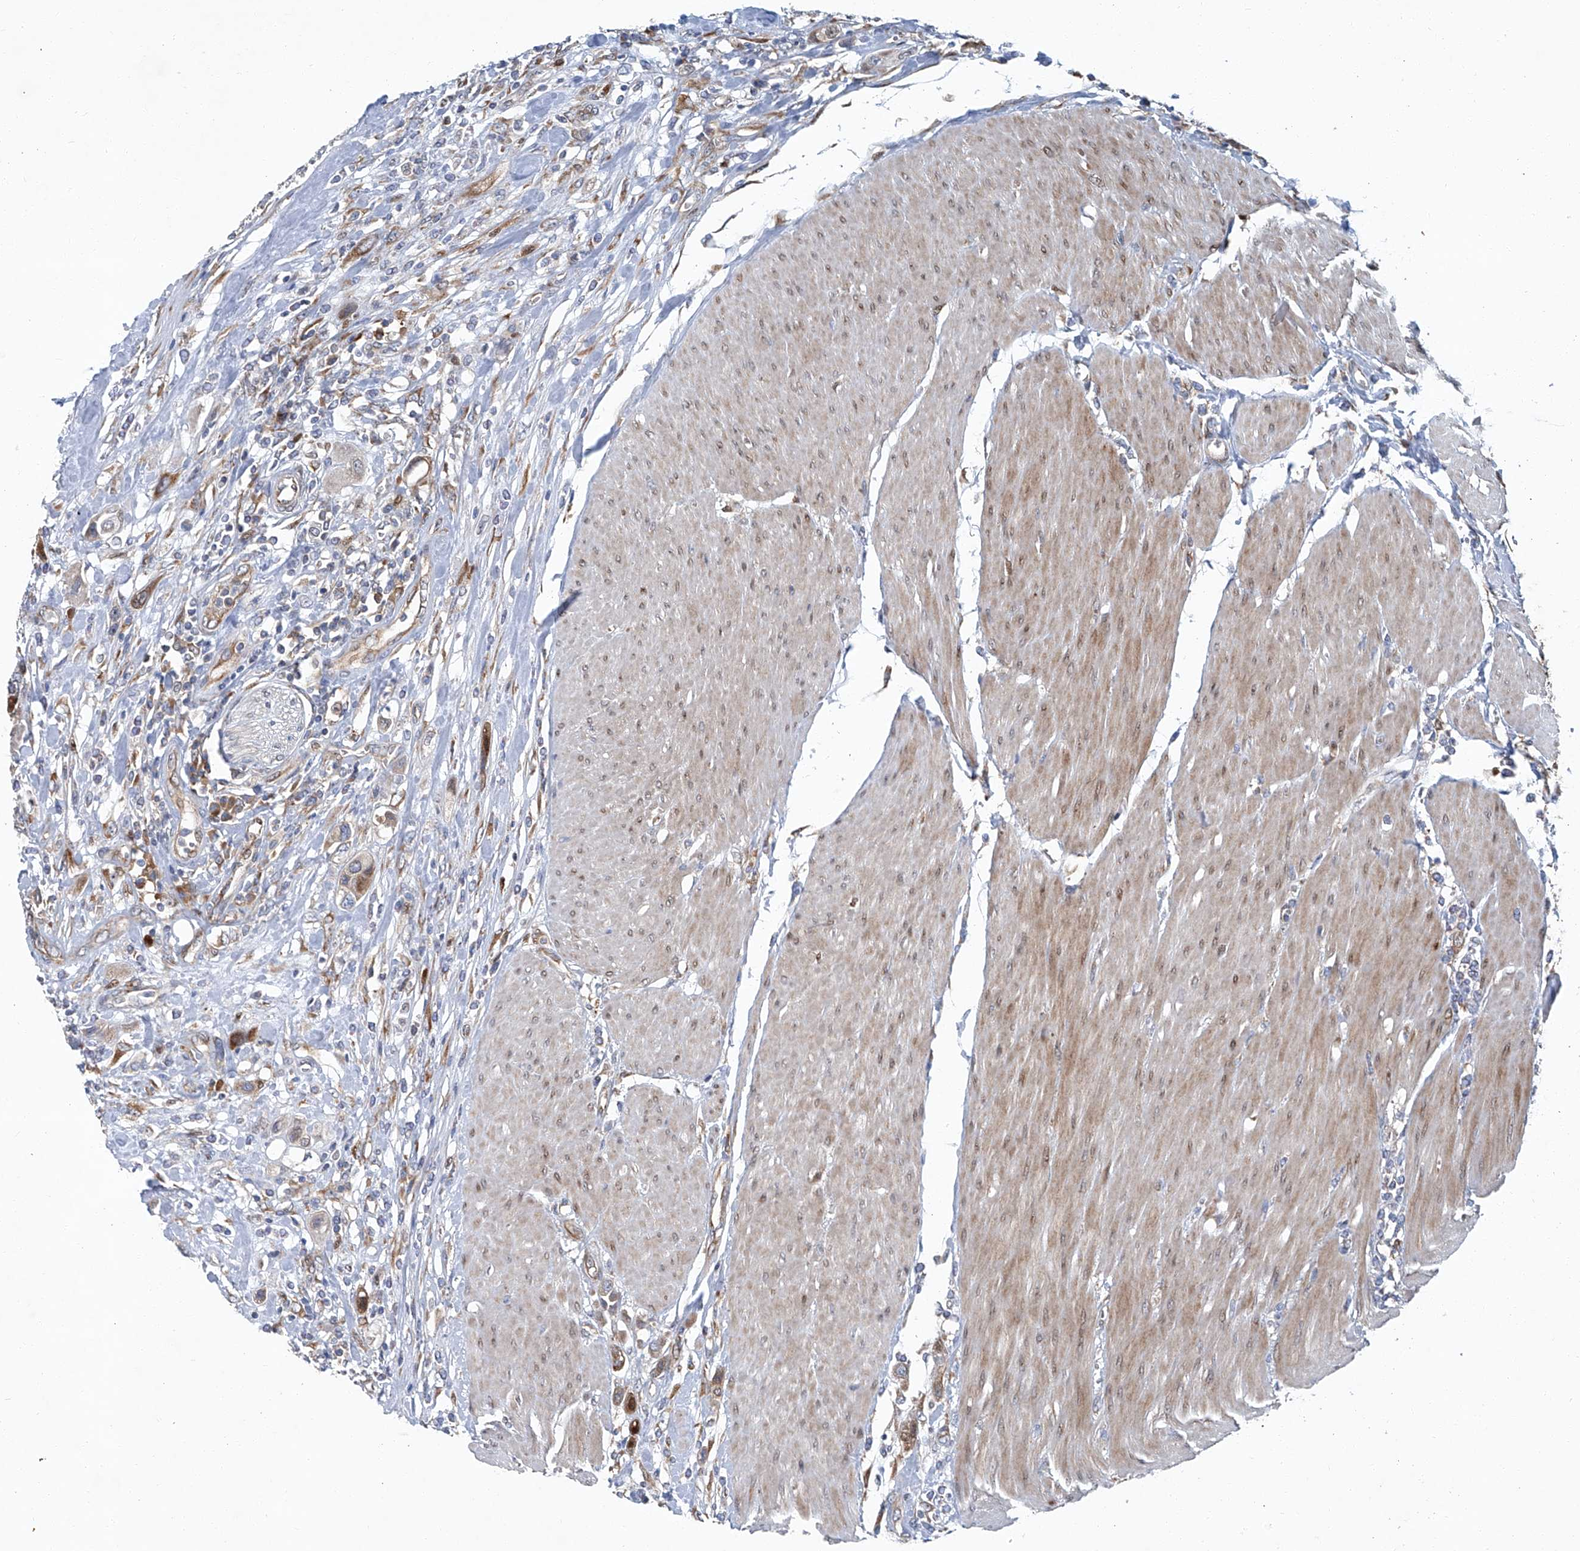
{"staining": {"intensity": "moderate", "quantity": "25%-75%", "location": "cytoplasmic/membranous"}, "tissue": "urothelial cancer", "cell_type": "Tumor cells", "image_type": "cancer", "snomed": [{"axis": "morphology", "description": "Urothelial carcinoma, High grade"}, {"axis": "topography", "description": "Urinary bladder"}], "caption": "Immunohistochemical staining of urothelial carcinoma (high-grade) exhibits medium levels of moderate cytoplasmic/membranous protein positivity in approximately 25%-75% of tumor cells.", "gene": "GPR132", "patient": {"sex": "male", "age": 50}}